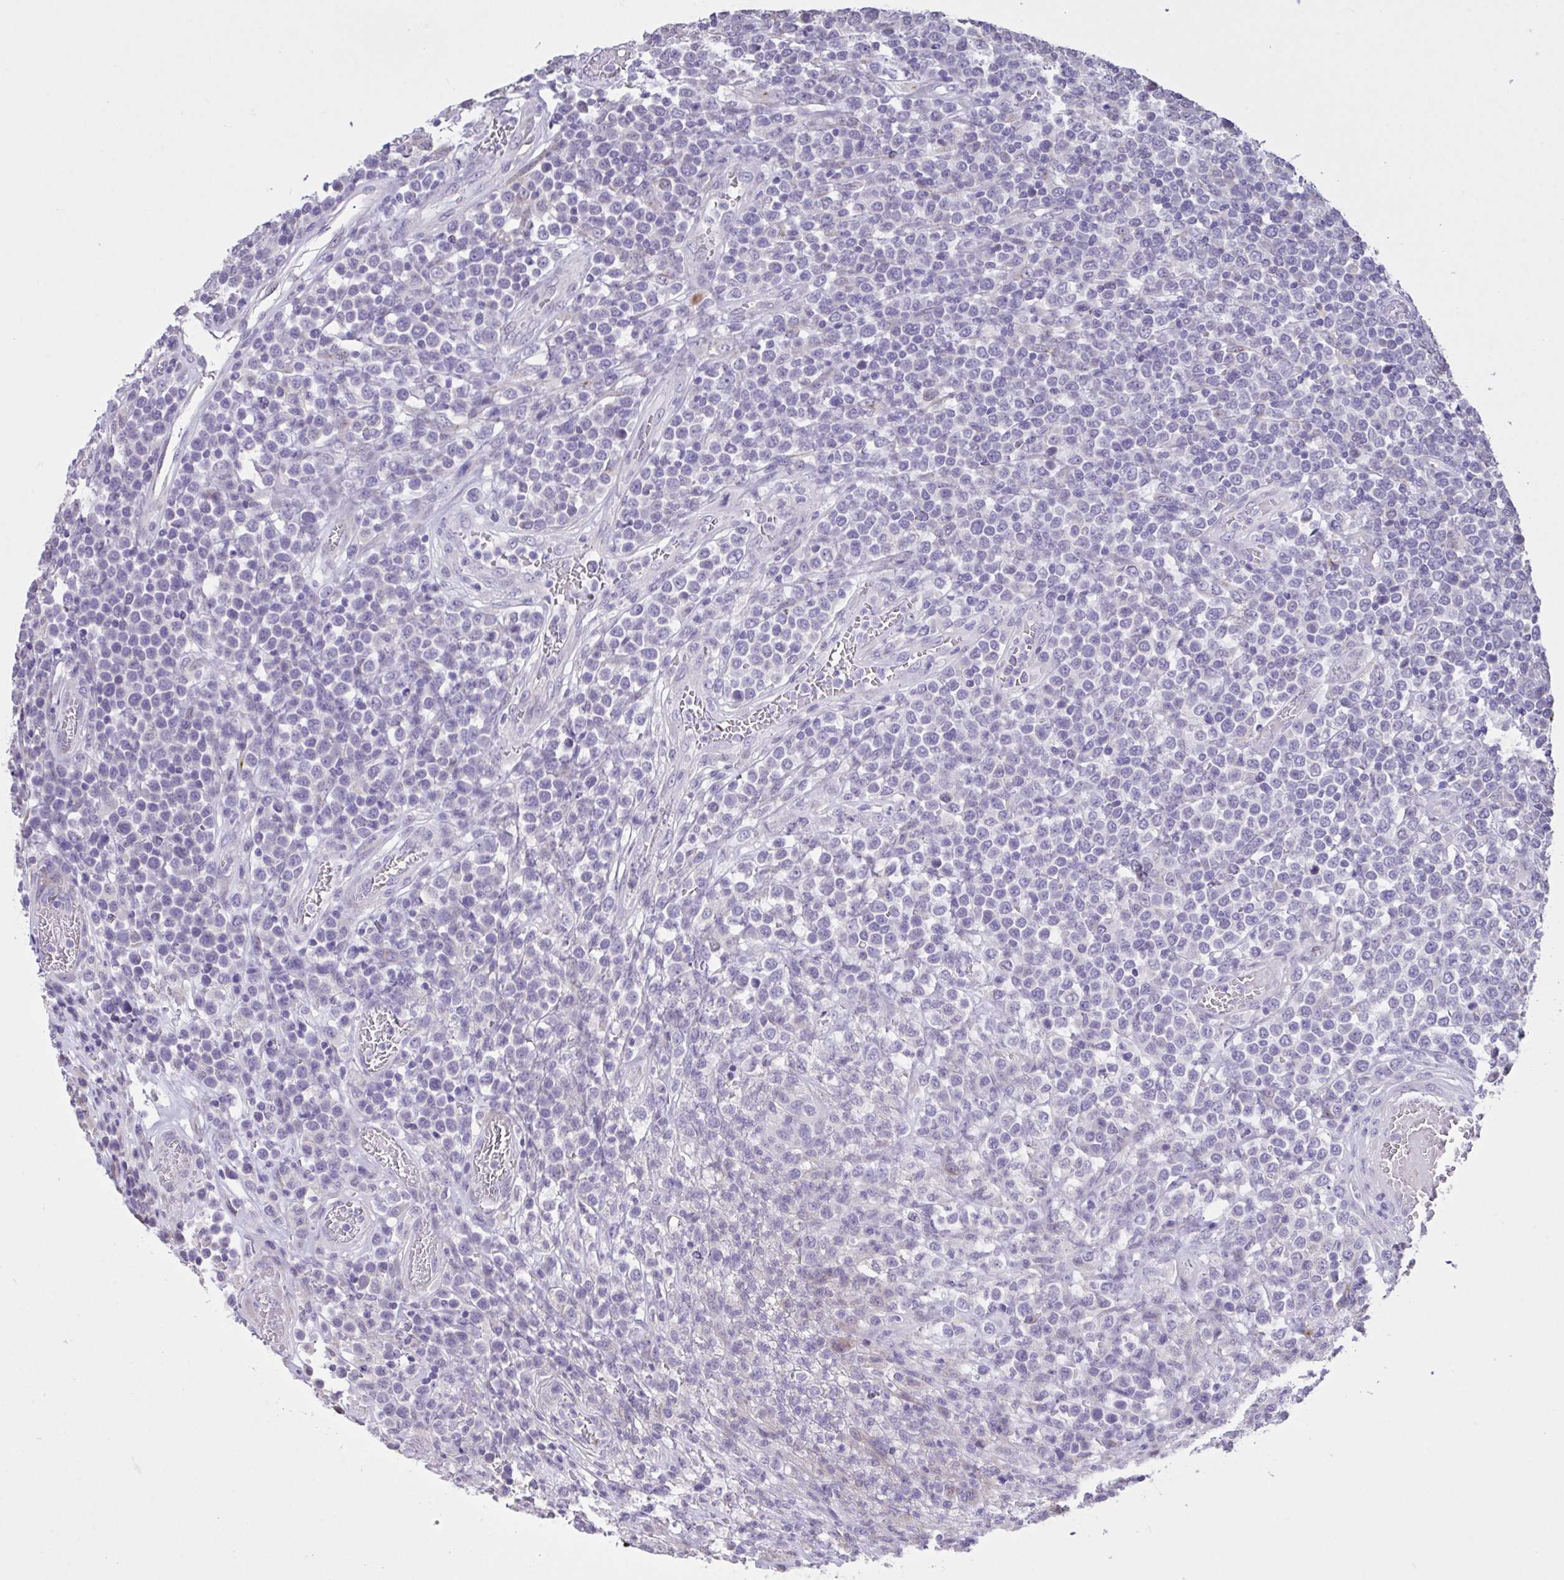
{"staining": {"intensity": "negative", "quantity": "none", "location": "none"}, "tissue": "lymphoma", "cell_type": "Tumor cells", "image_type": "cancer", "snomed": [{"axis": "morphology", "description": "Malignant lymphoma, non-Hodgkin's type, High grade"}, {"axis": "topography", "description": "Soft tissue"}], "caption": "DAB (3,3'-diaminobenzidine) immunohistochemical staining of human malignant lymphoma, non-Hodgkin's type (high-grade) demonstrates no significant positivity in tumor cells.", "gene": "MRGPRX2", "patient": {"sex": "female", "age": 56}}